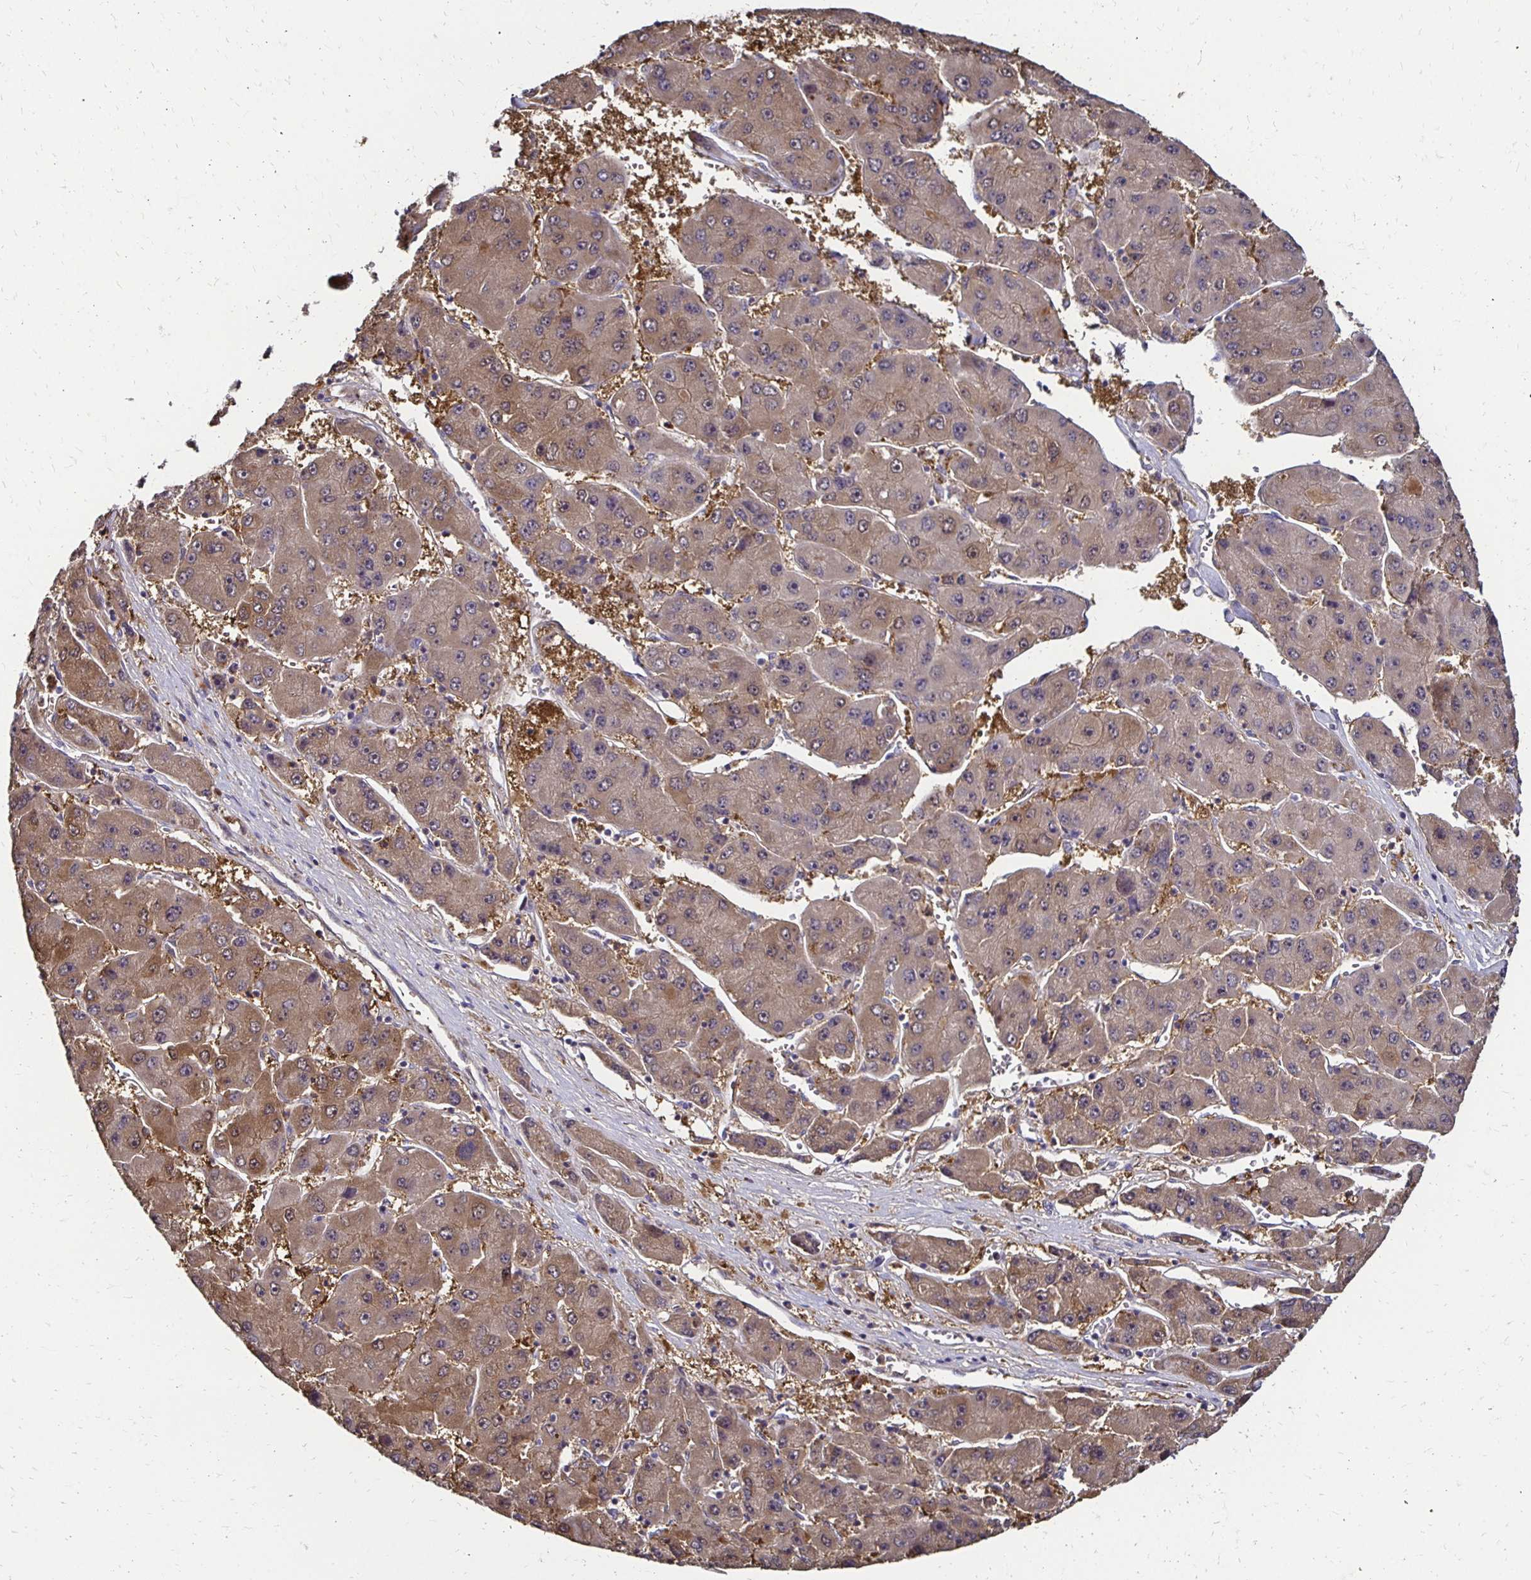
{"staining": {"intensity": "weak", "quantity": "25%-75%", "location": "cytoplasmic/membranous"}, "tissue": "liver cancer", "cell_type": "Tumor cells", "image_type": "cancer", "snomed": [{"axis": "morphology", "description": "Carcinoma, Hepatocellular, NOS"}, {"axis": "topography", "description": "Liver"}], "caption": "Liver cancer (hepatocellular carcinoma) tissue reveals weak cytoplasmic/membranous positivity in about 25%-75% of tumor cells, visualized by immunohistochemistry.", "gene": "TXN", "patient": {"sex": "female", "age": 61}}